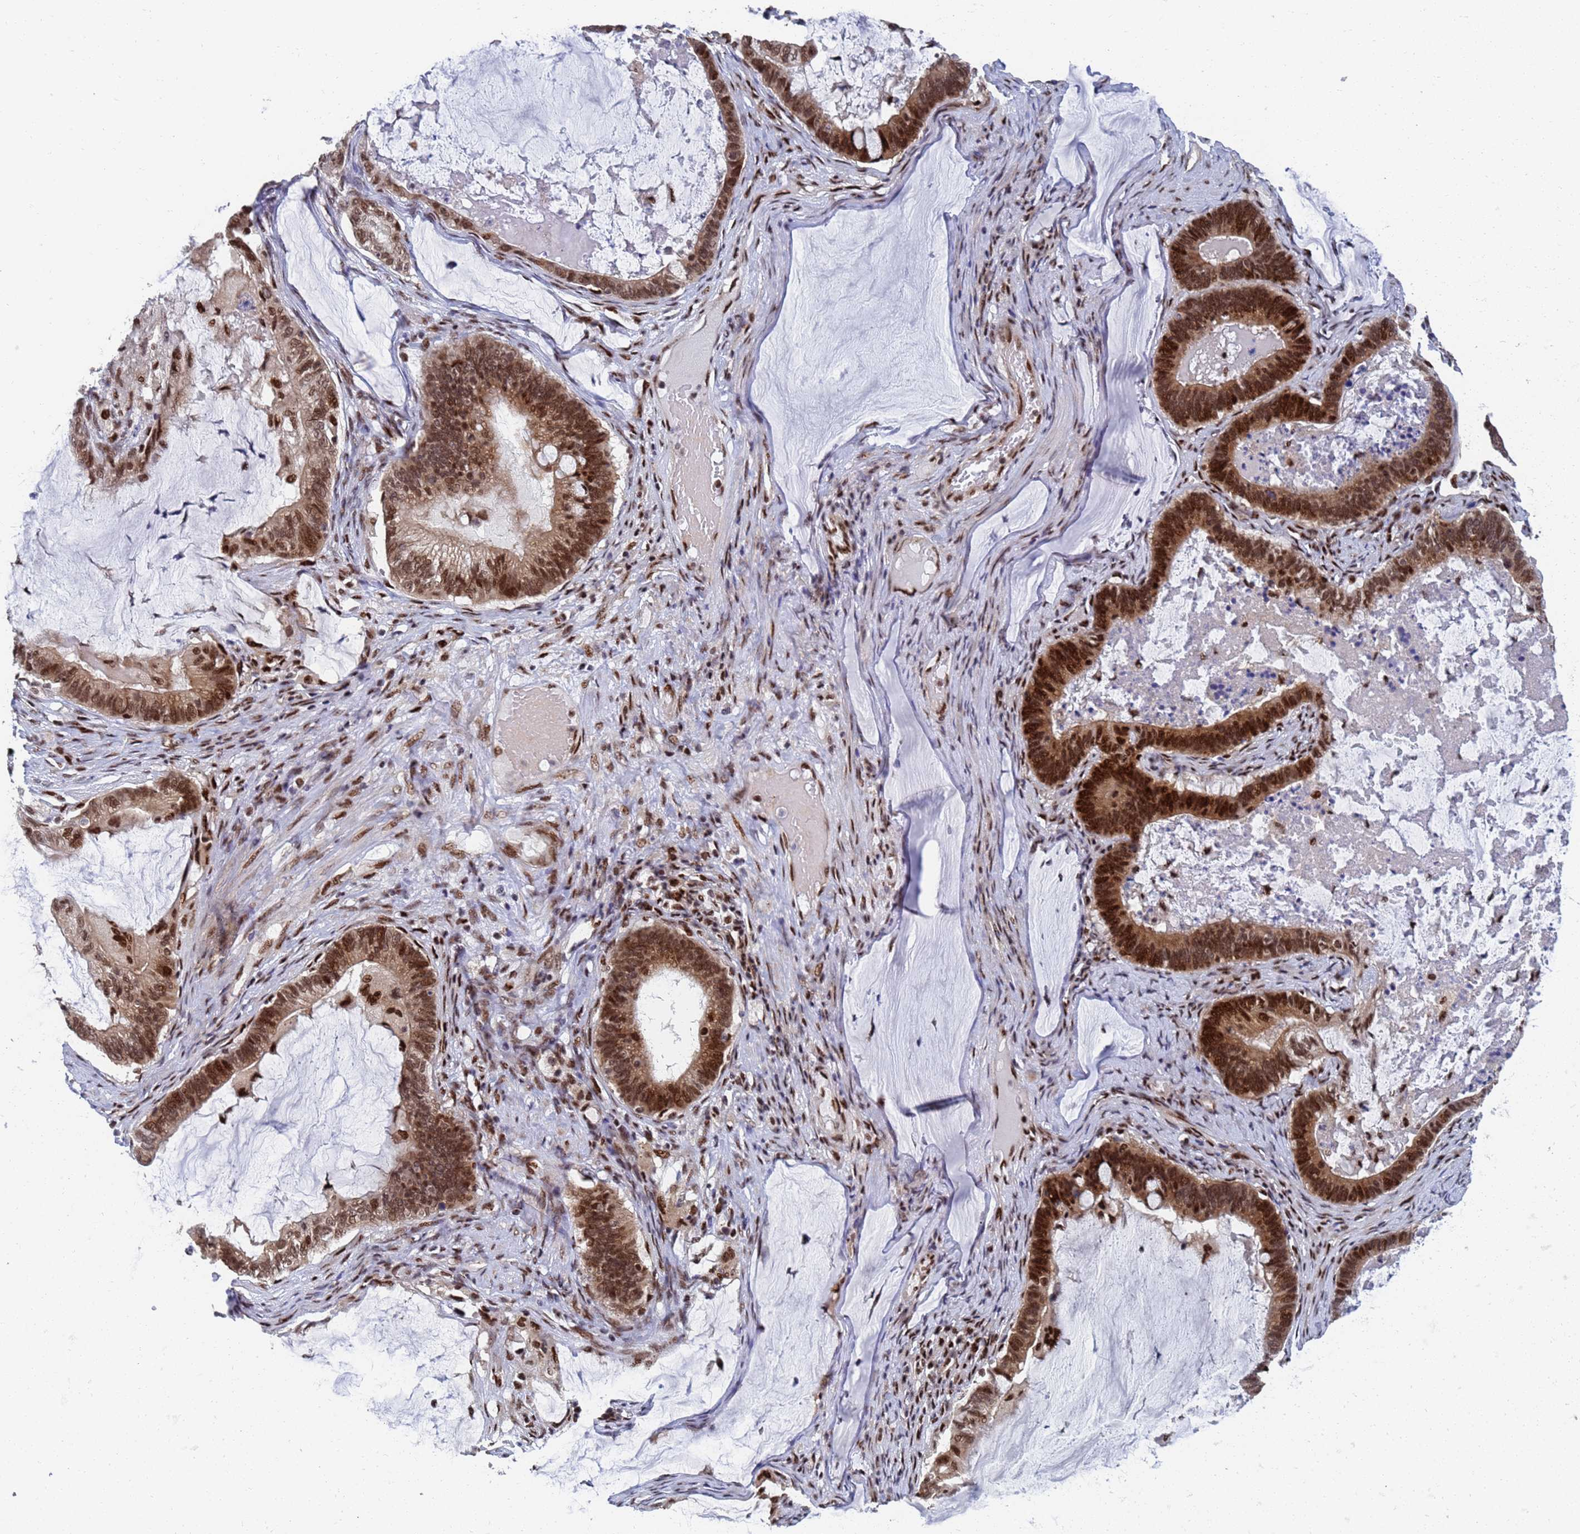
{"staining": {"intensity": "strong", "quantity": ">75%", "location": "cytoplasmic/membranous,nuclear"}, "tissue": "ovarian cancer", "cell_type": "Tumor cells", "image_type": "cancer", "snomed": [{"axis": "morphology", "description": "Cystadenocarcinoma, mucinous, NOS"}, {"axis": "topography", "description": "Ovary"}], "caption": "Immunohistochemical staining of human ovarian cancer (mucinous cystadenocarcinoma) demonstrates high levels of strong cytoplasmic/membranous and nuclear protein staining in approximately >75% of tumor cells.", "gene": "AP5Z1", "patient": {"sex": "female", "age": 61}}